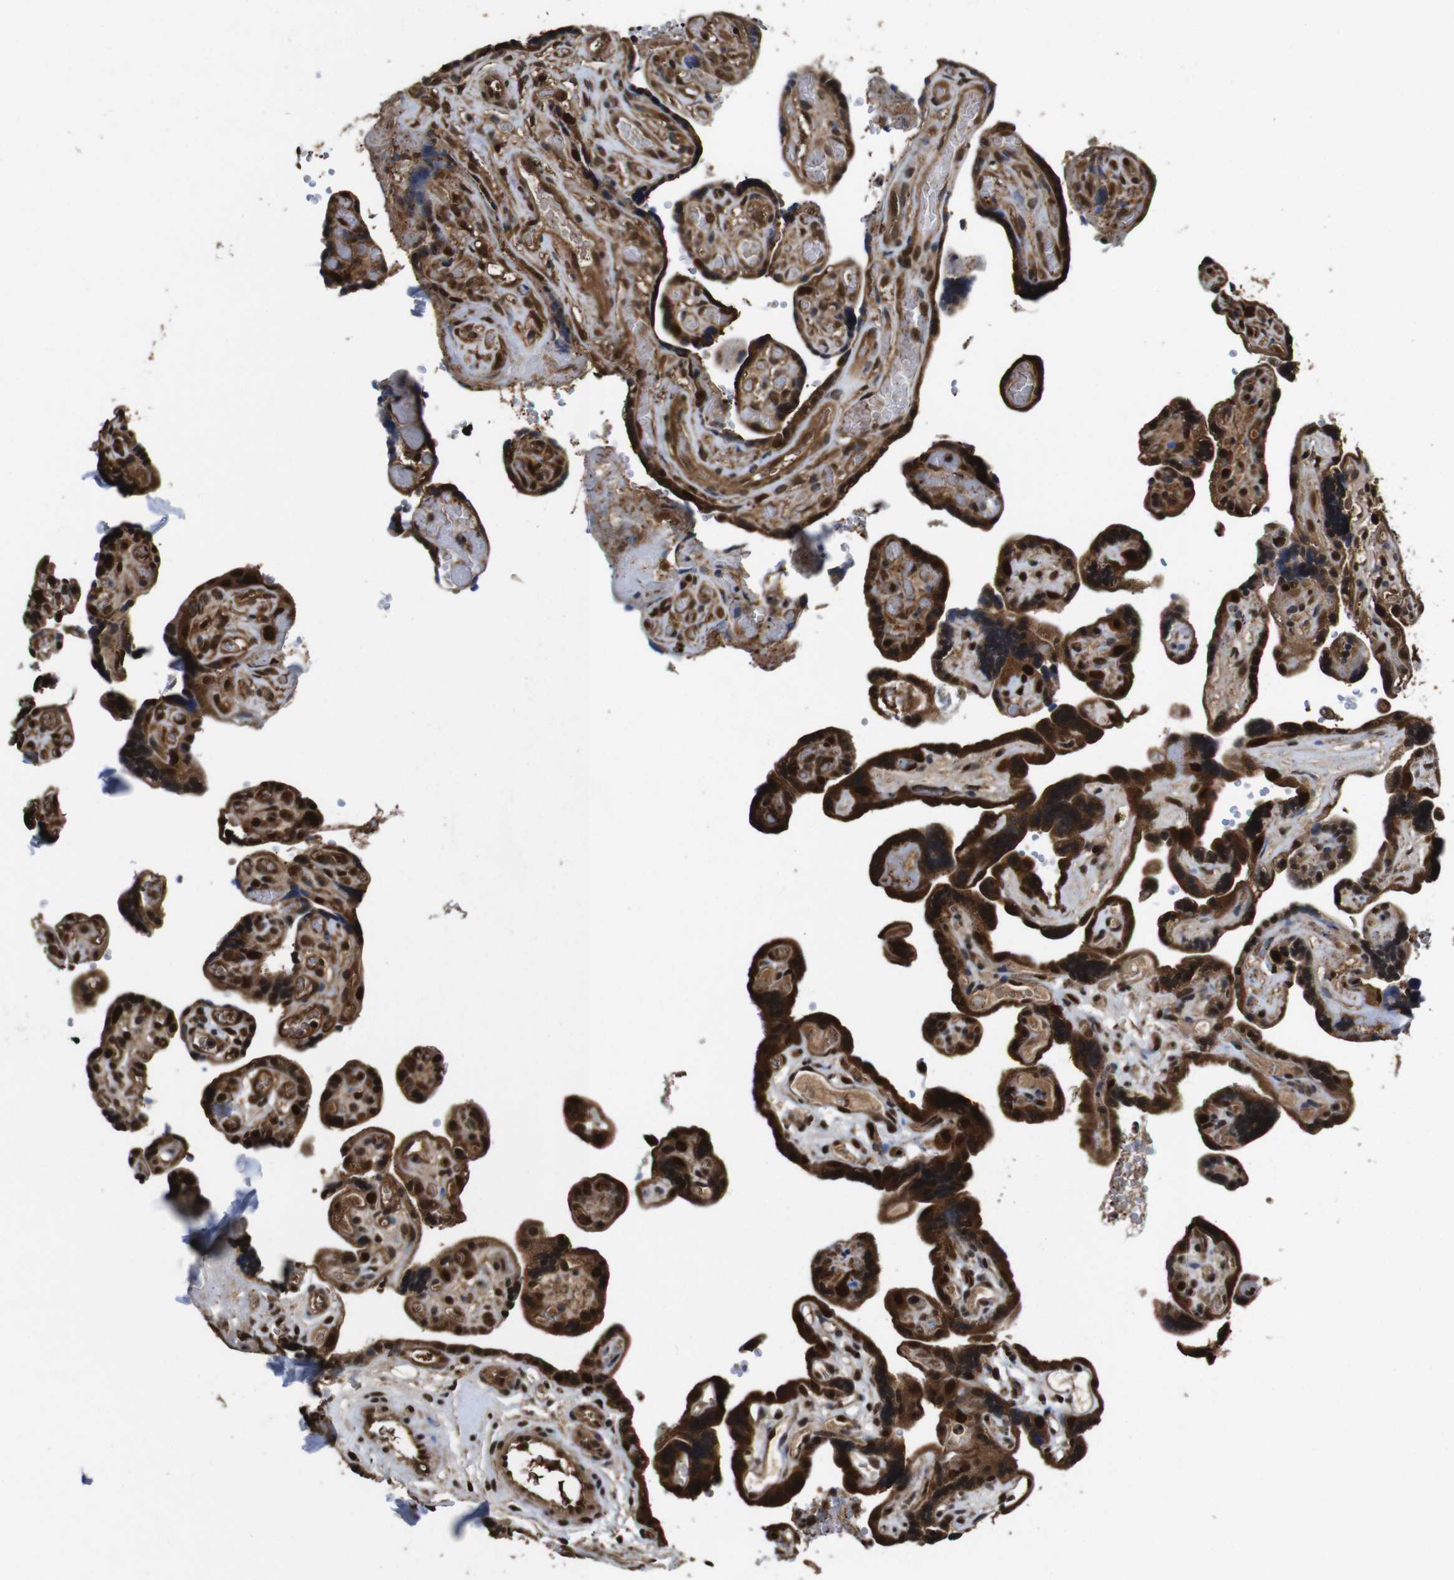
{"staining": {"intensity": "strong", "quantity": ">75%", "location": "cytoplasmic/membranous,nuclear"}, "tissue": "placenta", "cell_type": "Decidual cells", "image_type": "normal", "snomed": [{"axis": "morphology", "description": "Normal tissue, NOS"}, {"axis": "topography", "description": "Placenta"}], "caption": "Decidual cells display high levels of strong cytoplasmic/membranous,nuclear positivity in approximately >75% of cells in normal placenta.", "gene": "VCP", "patient": {"sex": "female", "age": 30}}